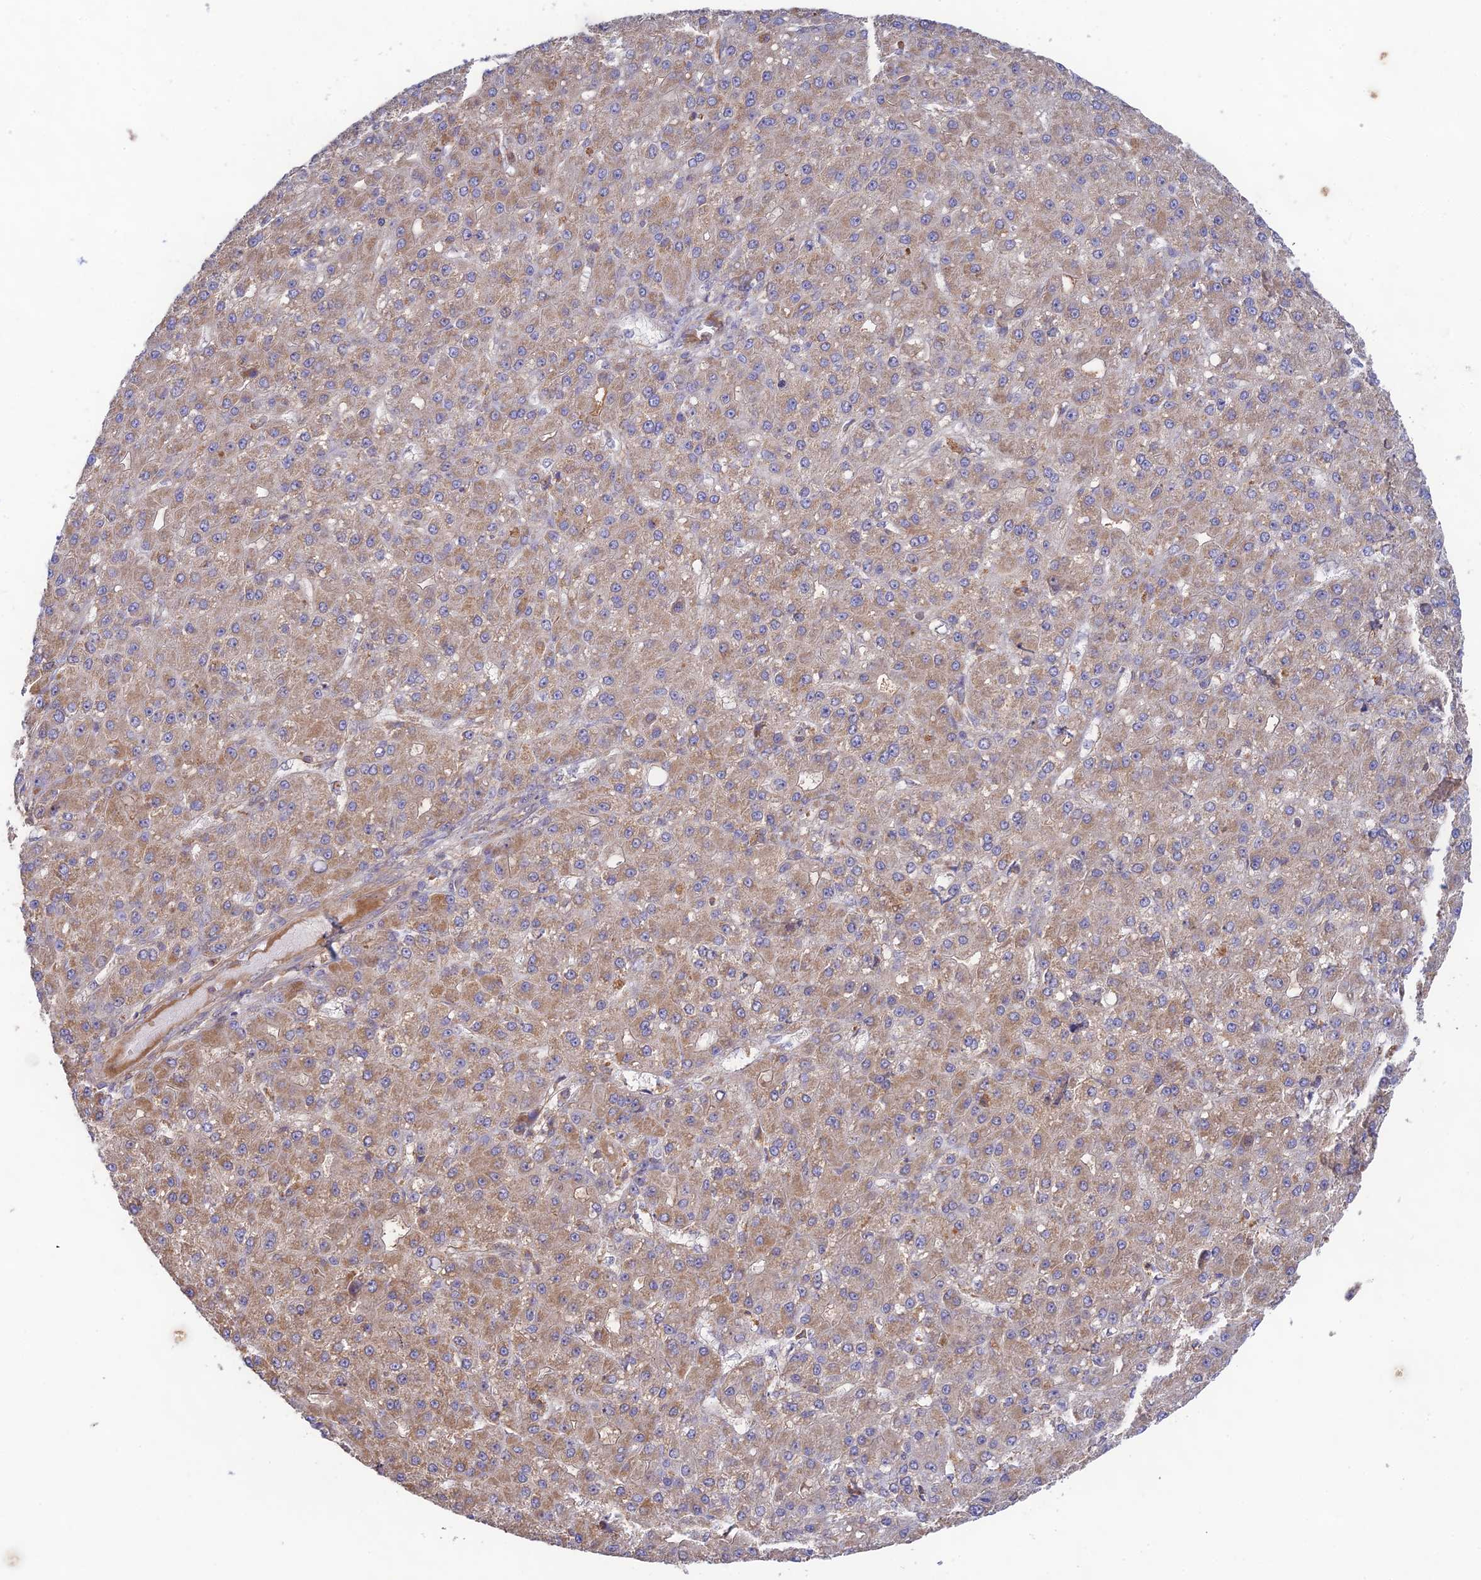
{"staining": {"intensity": "weak", "quantity": "25%-75%", "location": "cytoplasmic/membranous"}, "tissue": "liver cancer", "cell_type": "Tumor cells", "image_type": "cancer", "snomed": [{"axis": "morphology", "description": "Carcinoma, Hepatocellular, NOS"}, {"axis": "topography", "description": "Liver"}], "caption": "Immunohistochemical staining of human liver cancer (hepatocellular carcinoma) exhibits low levels of weak cytoplasmic/membranous expression in approximately 25%-75% of tumor cells.", "gene": "CLCF1", "patient": {"sex": "male", "age": 67}}